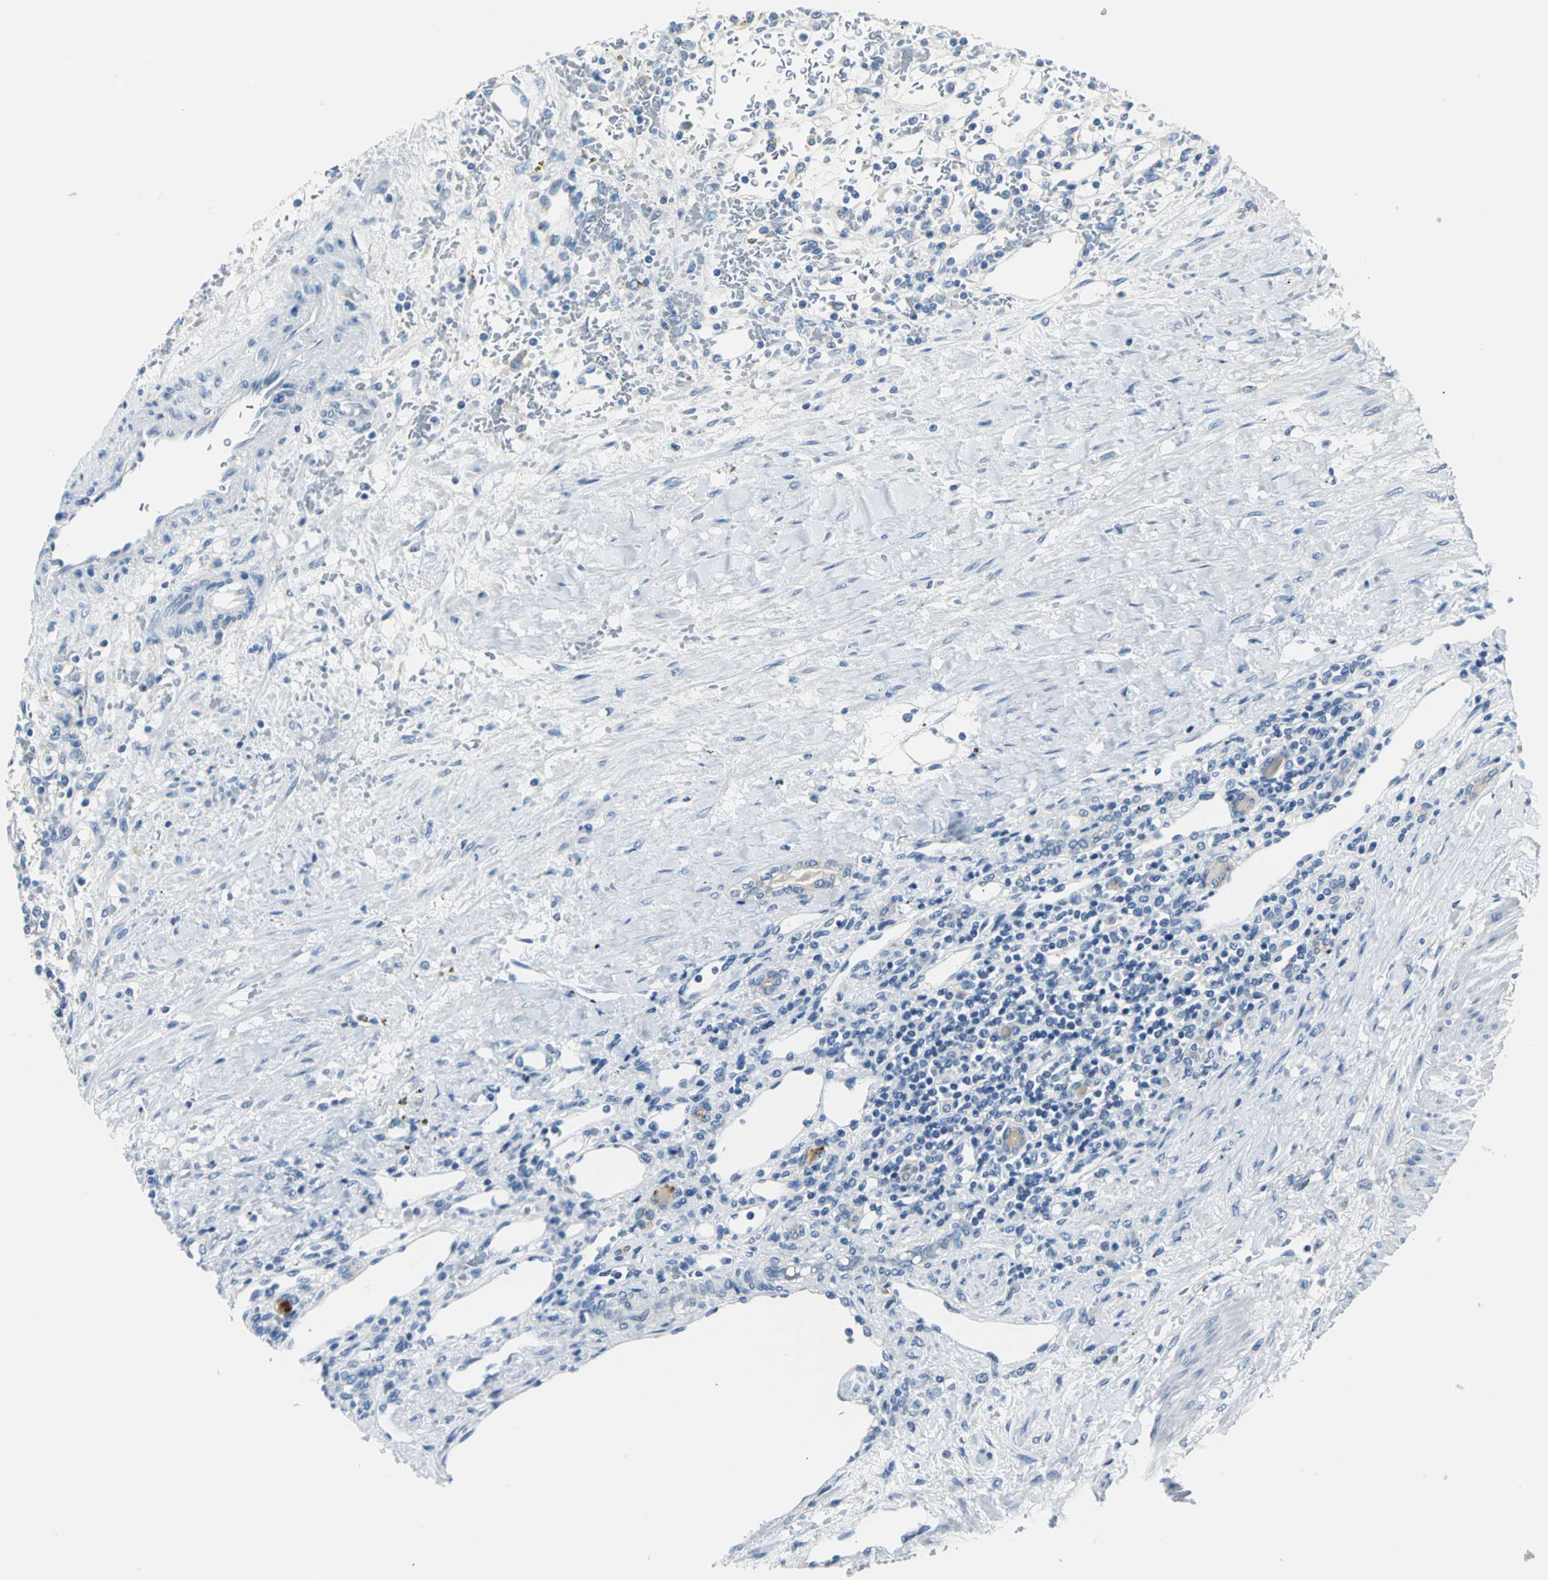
{"staining": {"intensity": "negative", "quantity": "none", "location": "none"}, "tissue": "renal cancer", "cell_type": "Tumor cells", "image_type": "cancer", "snomed": [{"axis": "morphology", "description": "Normal tissue, NOS"}, {"axis": "morphology", "description": "Adenocarcinoma, NOS"}, {"axis": "topography", "description": "Kidney"}], "caption": "Tumor cells are negative for protein expression in human renal cancer.", "gene": "B3GNT2", "patient": {"sex": "female", "age": 55}}